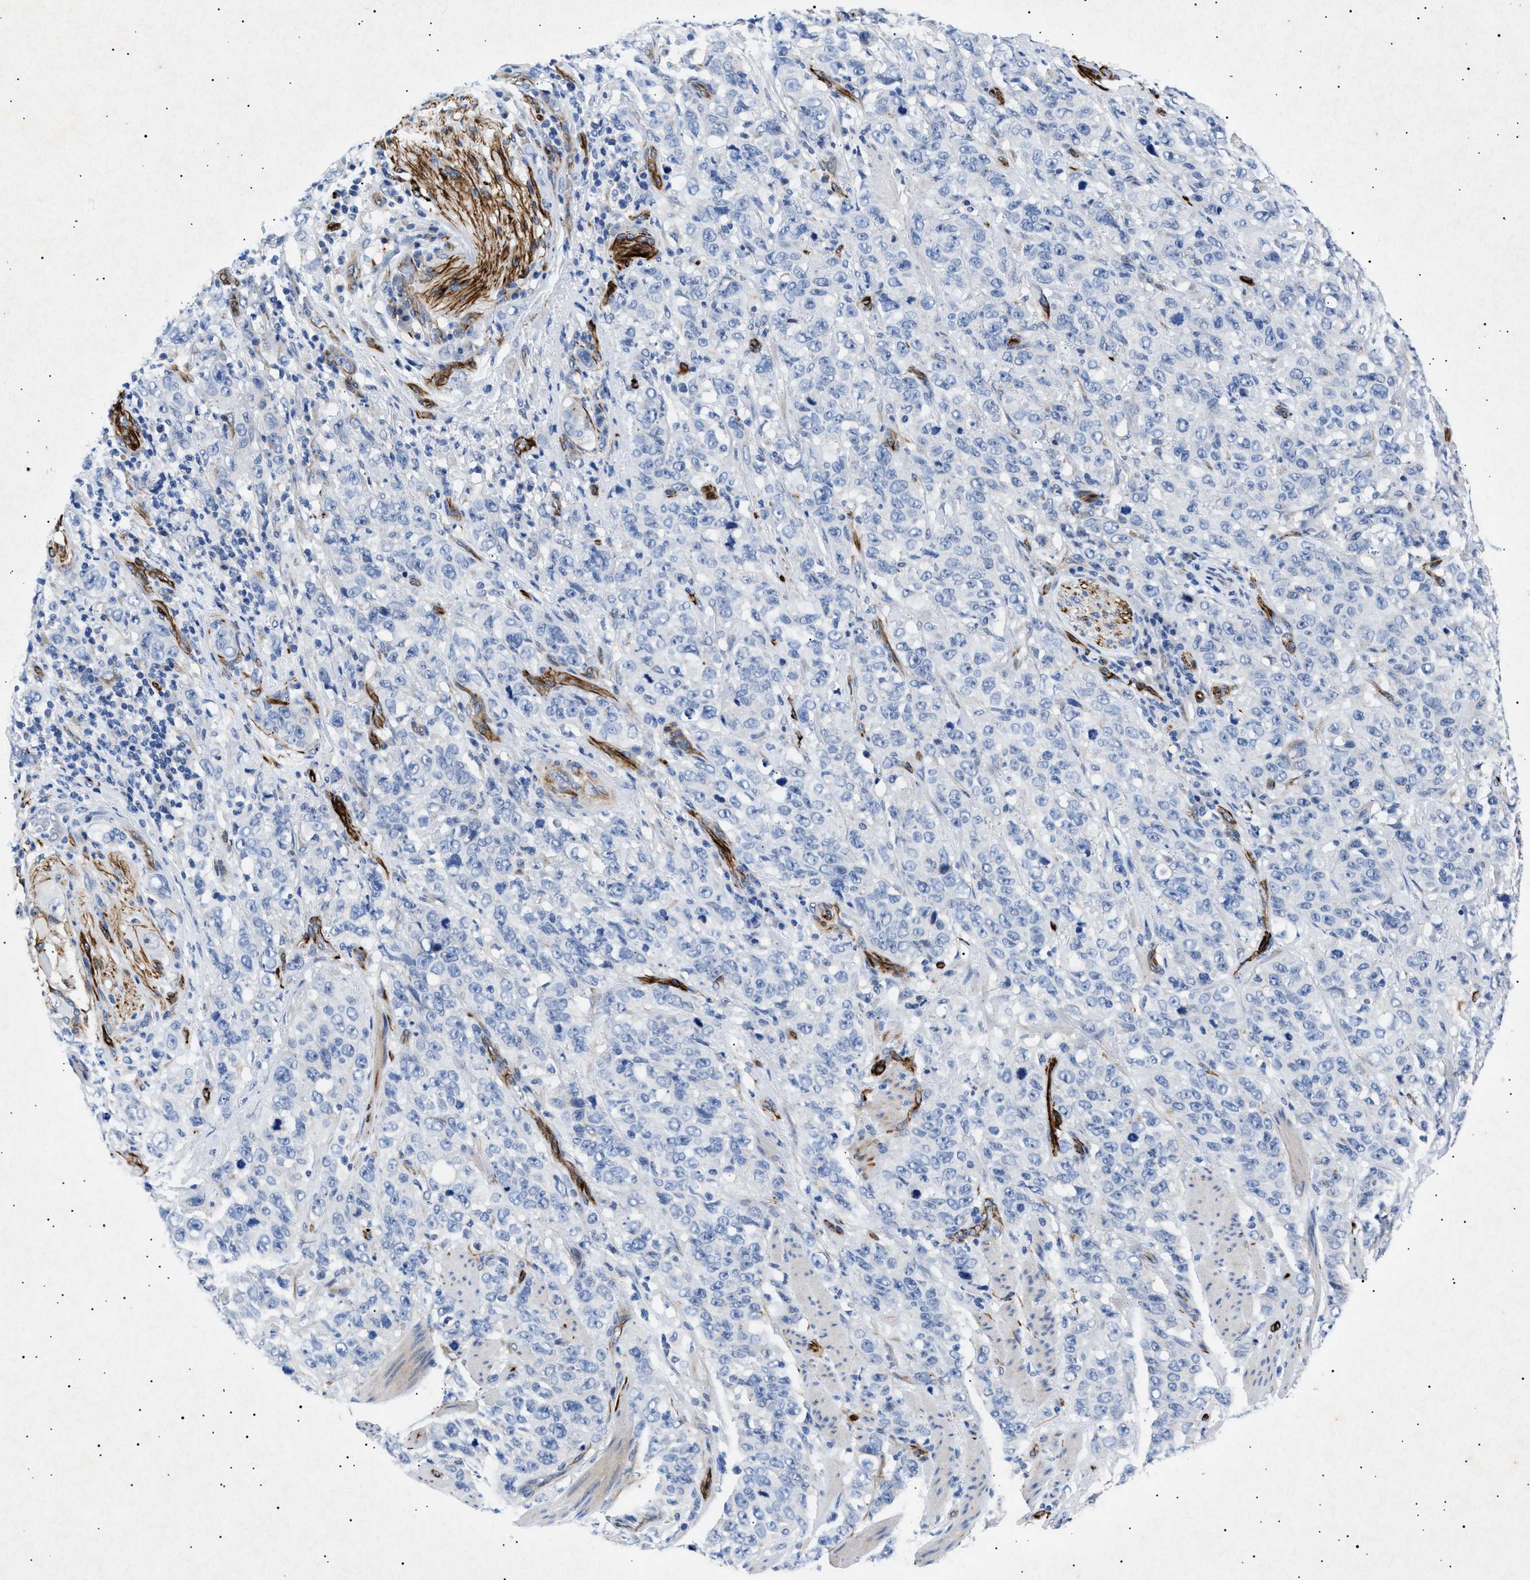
{"staining": {"intensity": "negative", "quantity": "none", "location": "none"}, "tissue": "stomach cancer", "cell_type": "Tumor cells", "image_type": "cancer", "snomed": [{"axis": "morphology", "description": "Adenocarcinoma, NOS"}, {"axis": "topography", "description": "Stomach"}], "caption": "The histopathology image displays no significant positivity in tumor cells of stomach cancer.", "gene": "OLFML2A", "patient": {"sex": "male", "age": 48}}